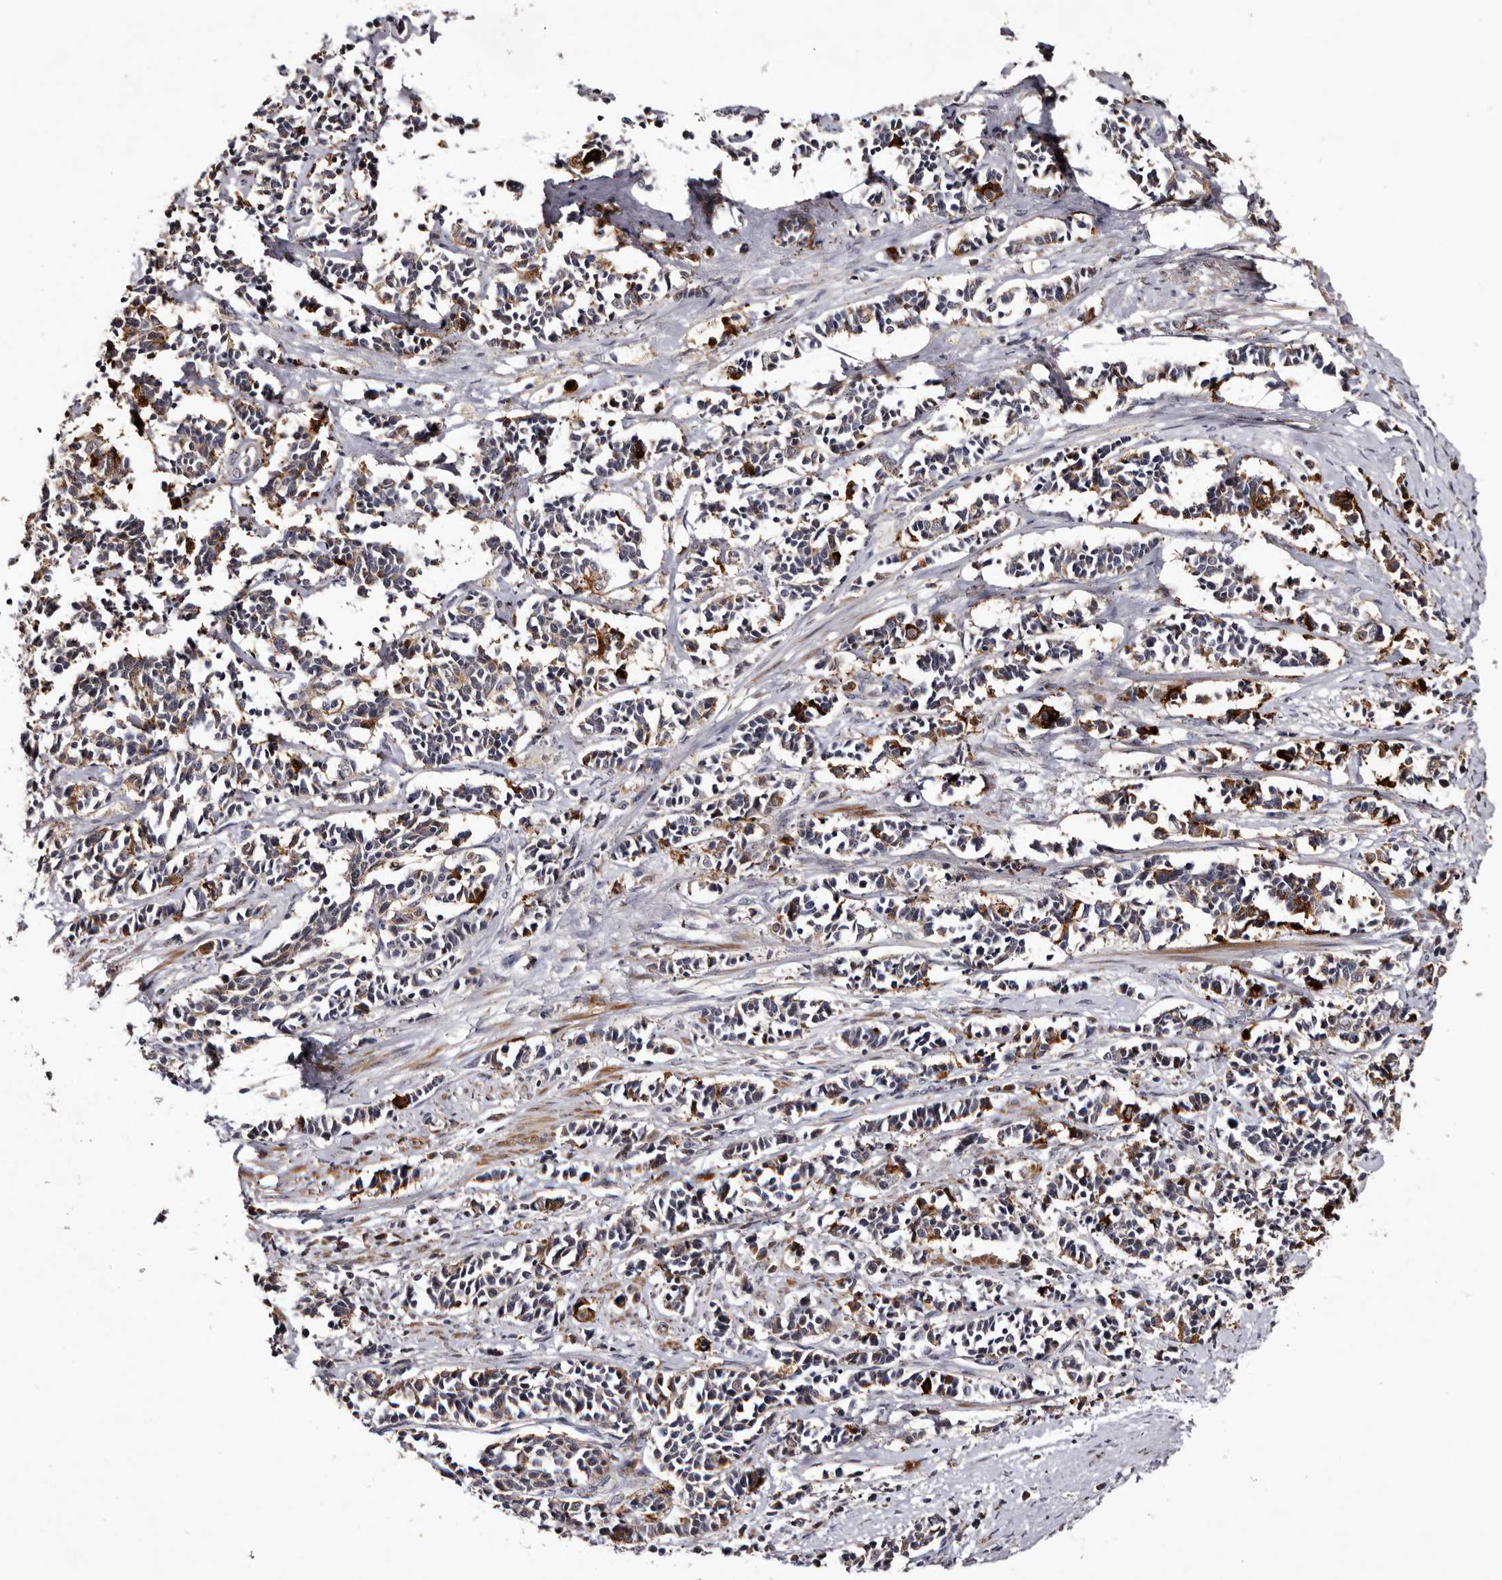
{"staining": {"intensity": "moderate", "quantity": "25%-75%", "location": "cytoplasmic/membranous"}, "tissue": "cervical cancer", "cell_type": "Tumor cells", "image_type": "cancer", "snomed": [{"axis": "morphology", "description": "Normal tissue, NOS"}, {"axis": "morphology", "description": "Squamous cell carcinoma, NOS"}, {"axis": "topography", "description": "Cervix"}], "caption": "Protein analysis of cervical cancer tissue shows moderate cytoplasmic/membranous staining in about 25%-75% of tumor cells. (DAB (3,3'-diaminobenzidine) IHC, brown staining for protein, blue staining for nuclei).", "gene": "LANCL2", "patient": {"sex": "female", "age": 35}}